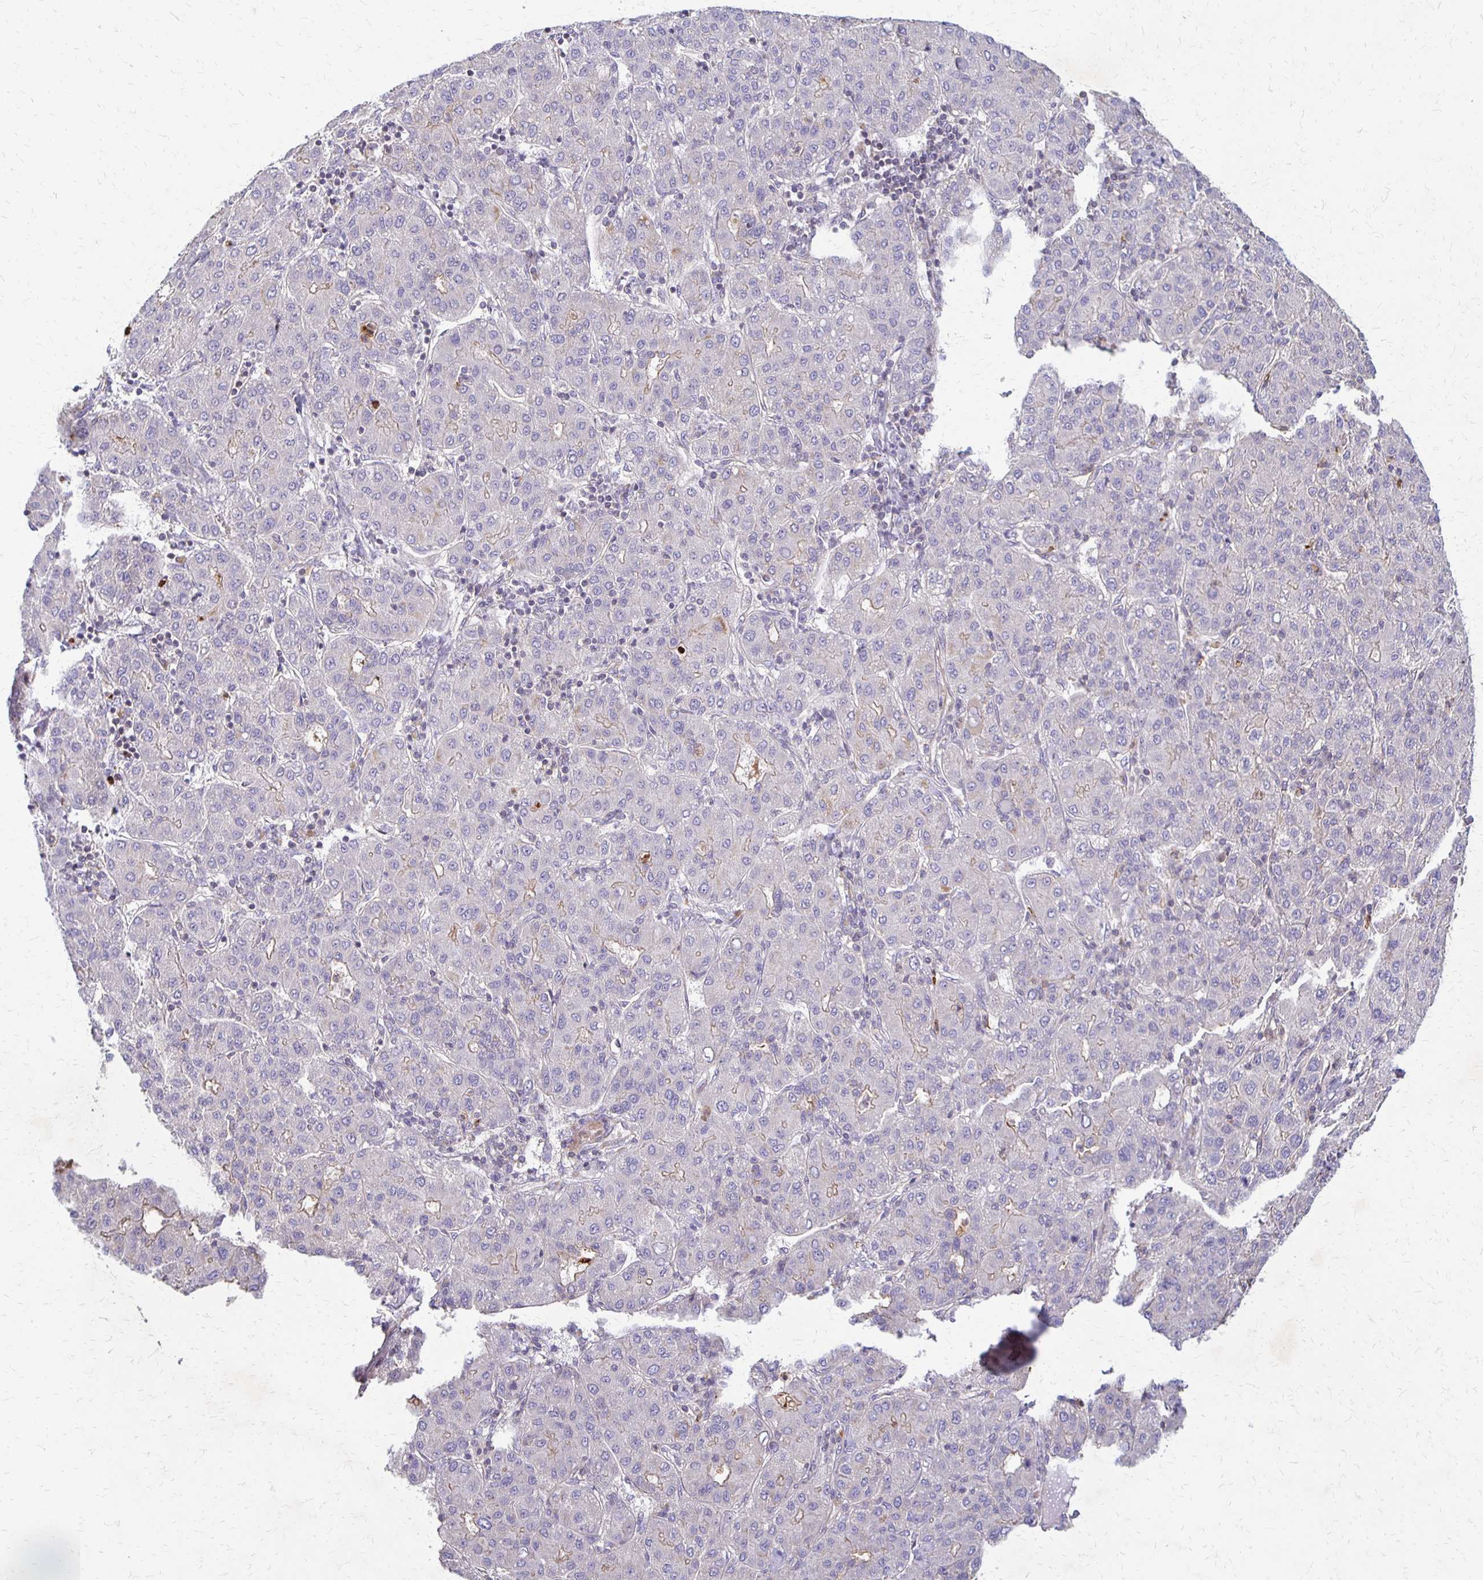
{"staining": {"intensity": "negative", "quantity": "none", "location": "none"}, "tissue": "liver cancer", "cell_type": "Tumor cells", "image_type": "cancer", "snomed": [{"axis": "morphology", "description": "Carcinoma, Hepatocellular, NOS"}, {"axis": "topography", "description": "Liver"}], "caption": "Protein analysis of liver cancer (hepatocellular carcinoma) exhibits no significant expression in tumor cells. (Brightfield microscopy of DAB (3,3'-diaminobenzidine) IHC at high magnification).", "gene": "EIF4EBP2", "patient": {"sex": "male", "age": 65}}